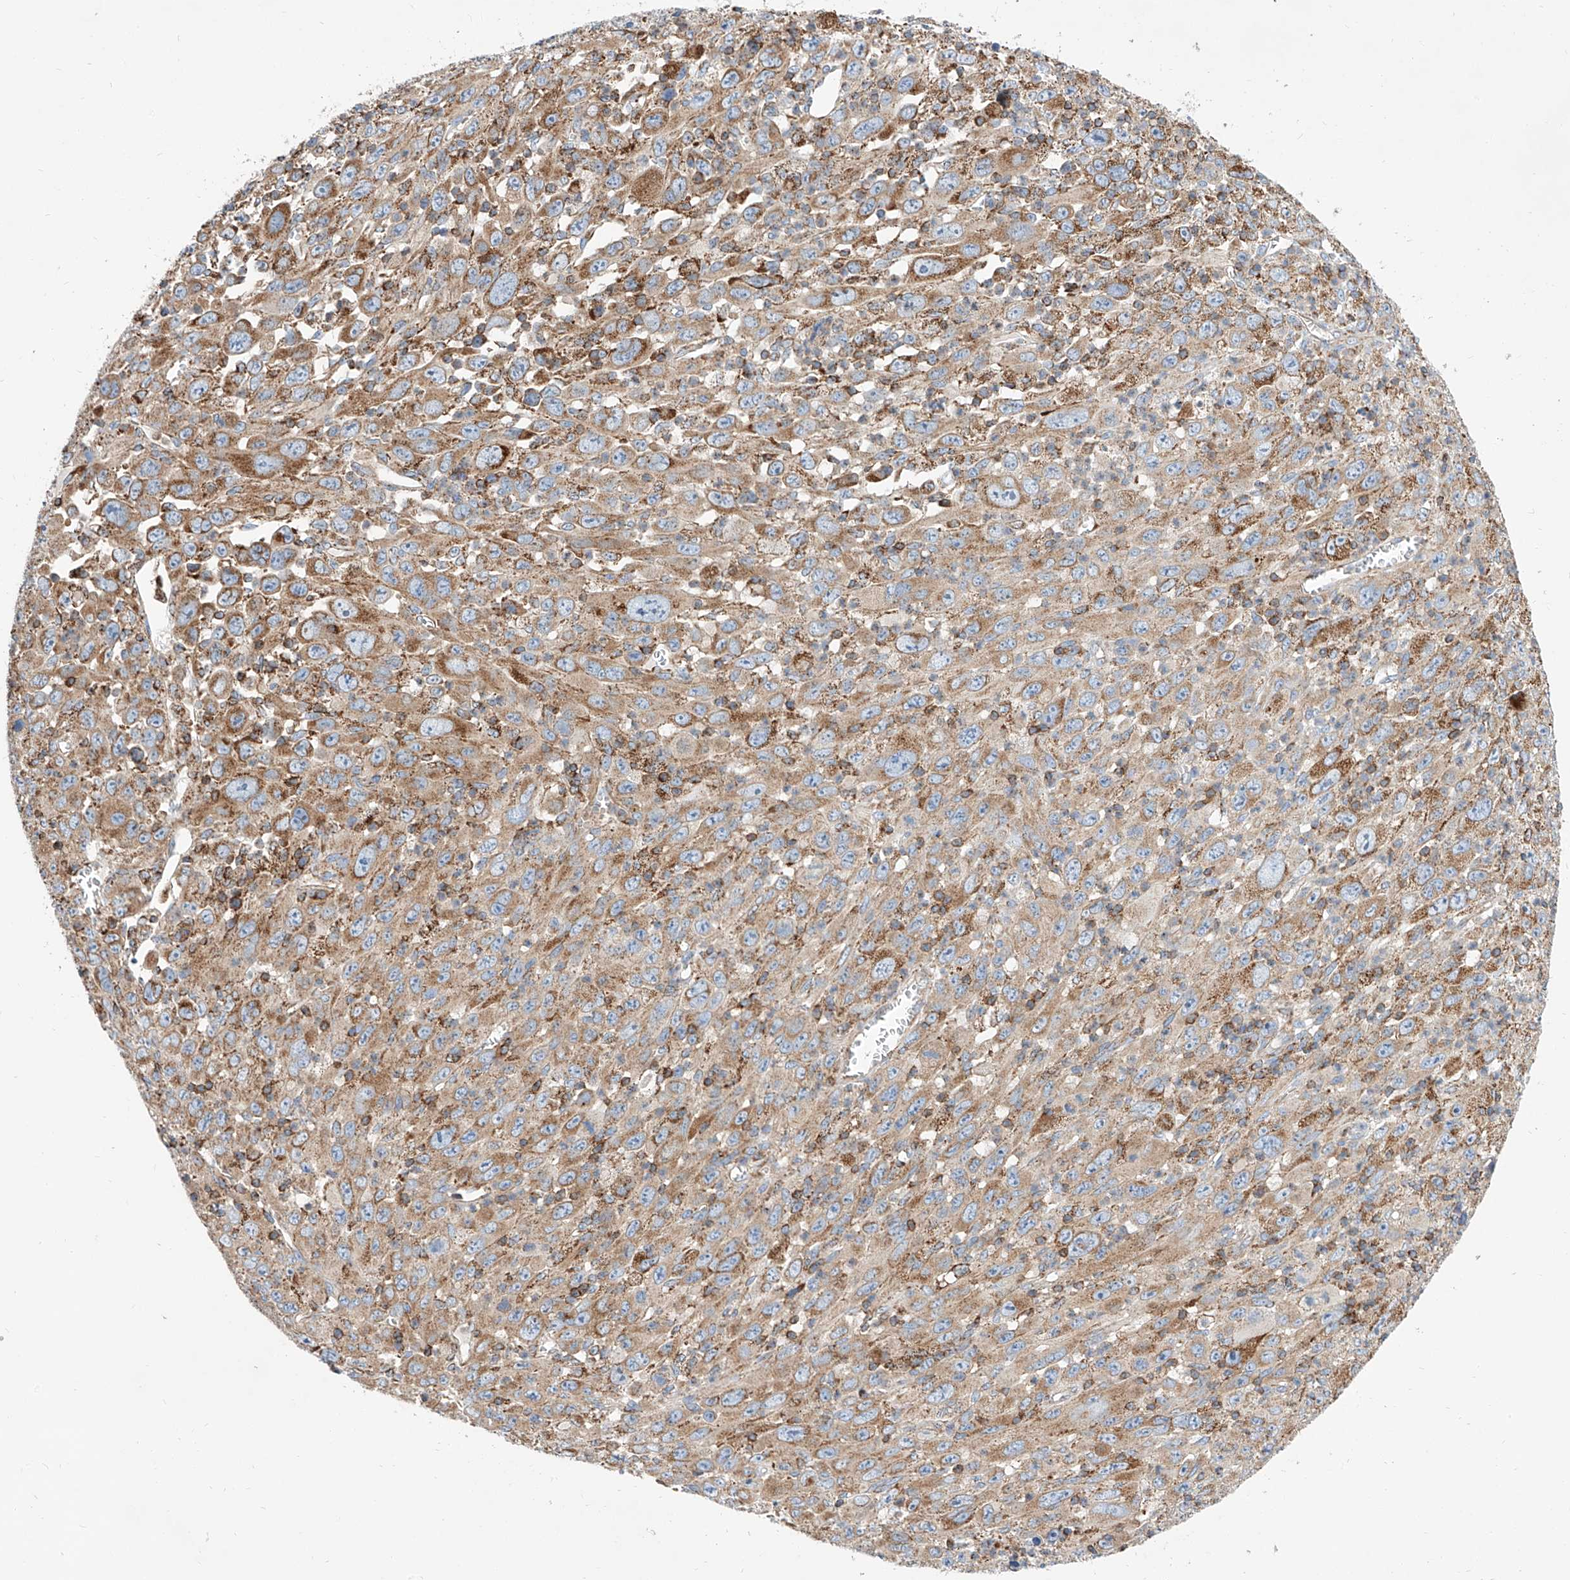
{"staining": {"intensity": "moderate", "quantity": ">75%", "location": "cytoplasmic/membranous"}, "tissue": "melanoma", "cell_type": "Tumor cells", "image_type": "cancer", "snomed": [{"axis": "morphology", "description": "Malignant melanoma, Metastatic site"}, {"axis": "topography", "description": "Skin"}], "caption": "This is an image of immunohistochemistry staining of malignant melanoma (metastatic site), which shows moderate staining in the cytoplasmic/membranous of tumor cells.", "gene": "CPNE5", "patient": {"sex": "female", "age": 56}}